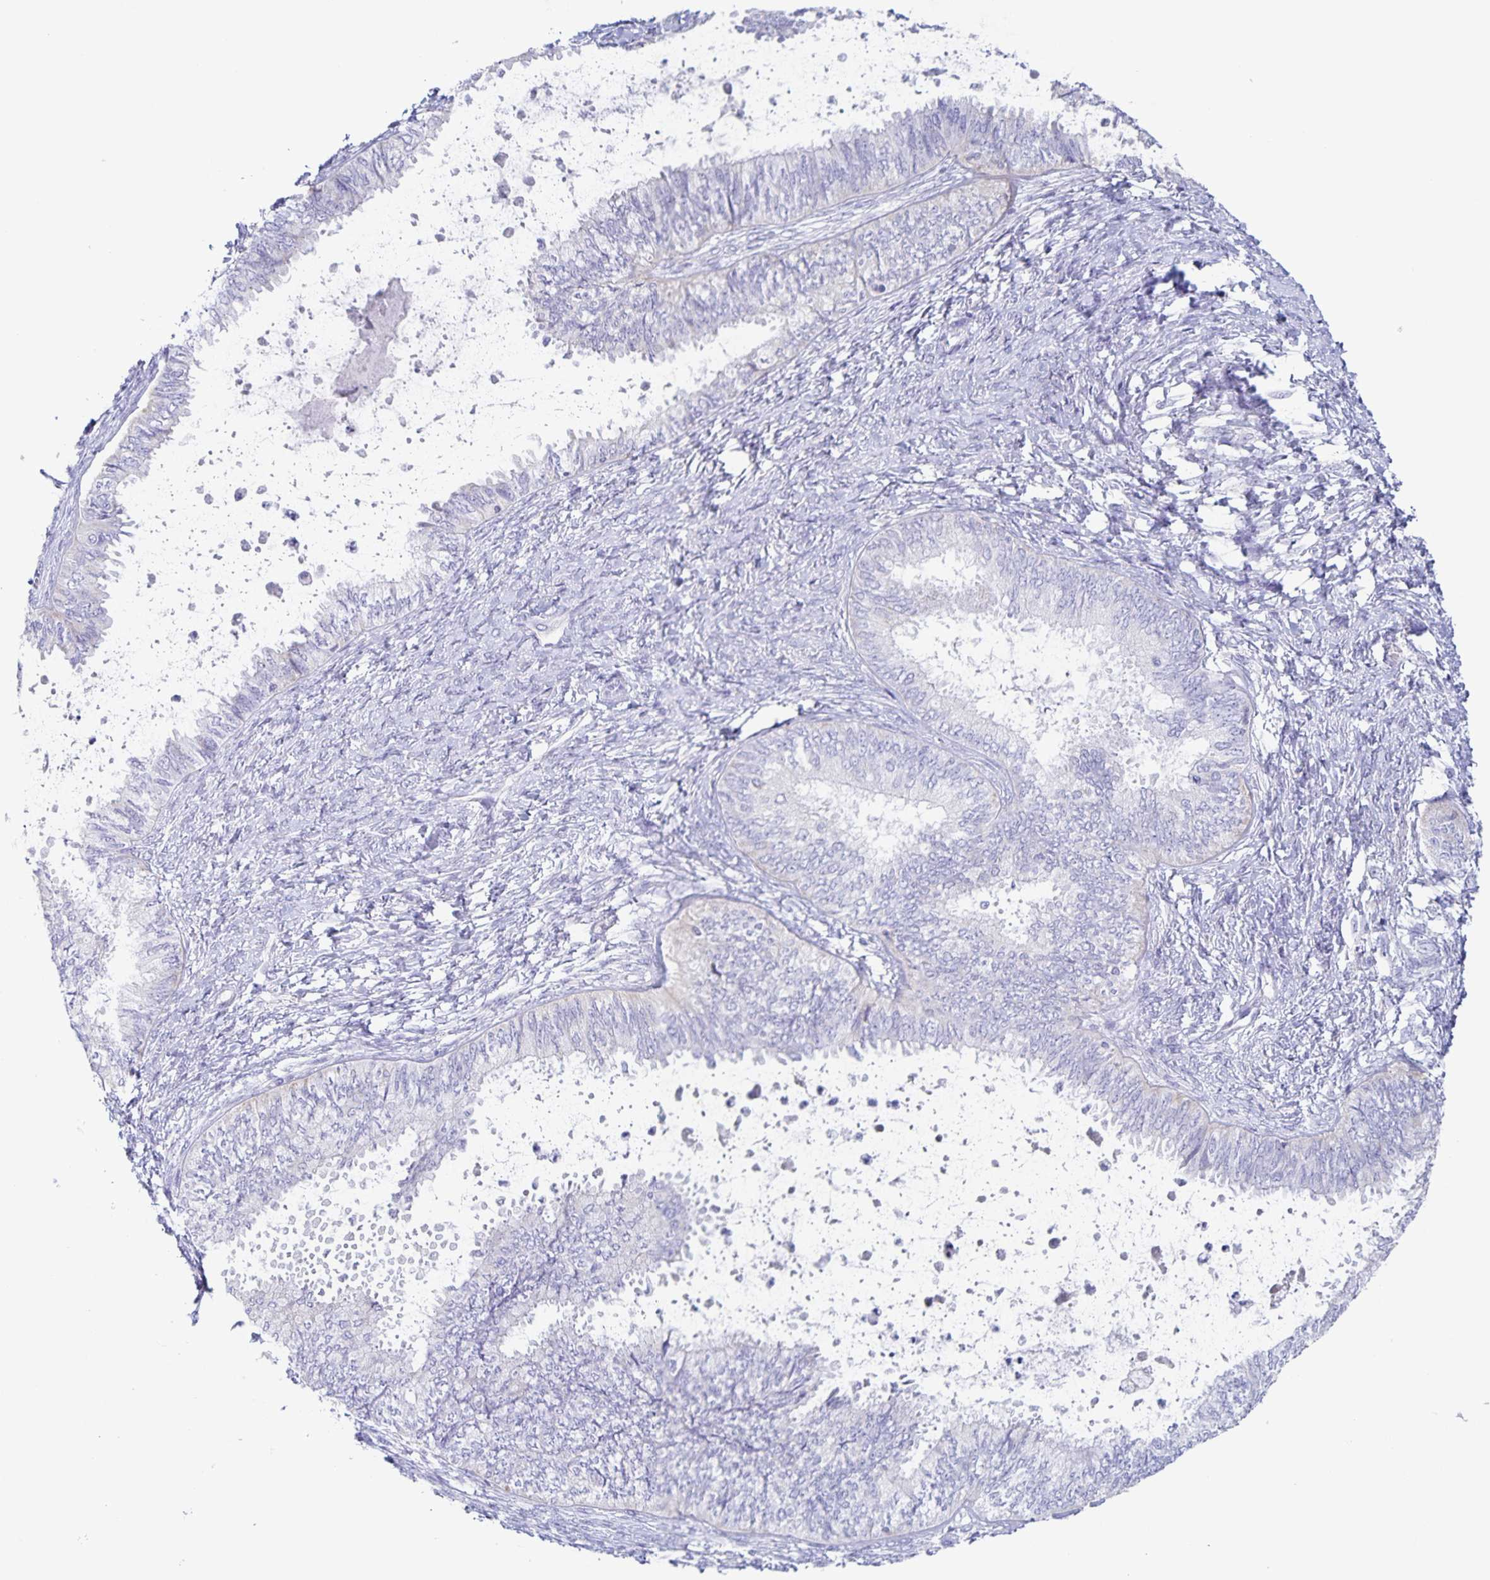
{"staining": {"intensity": "negative", "quantity": "none", "location": "none"}, "tissue": "ovarian cancer", "cell_type": "Tumor cells", "image_type": "cancer", "snomed": [{"axis": "morphology", "description": "Carcinoma, endometroid"}, {"axis": "topography", "description": "Ovary"}], "caption": "A micrograph of endometroid carcinoma (ovarian) stained for a protein reveals no brown staining in tumor cells. (Brightfield microscopy of DAB (3,3'-diaminobenzidine) immunohistochemistry at high magnification).", "gene": "RPL36A", "patient": {"sex": "female", "age": 70}}